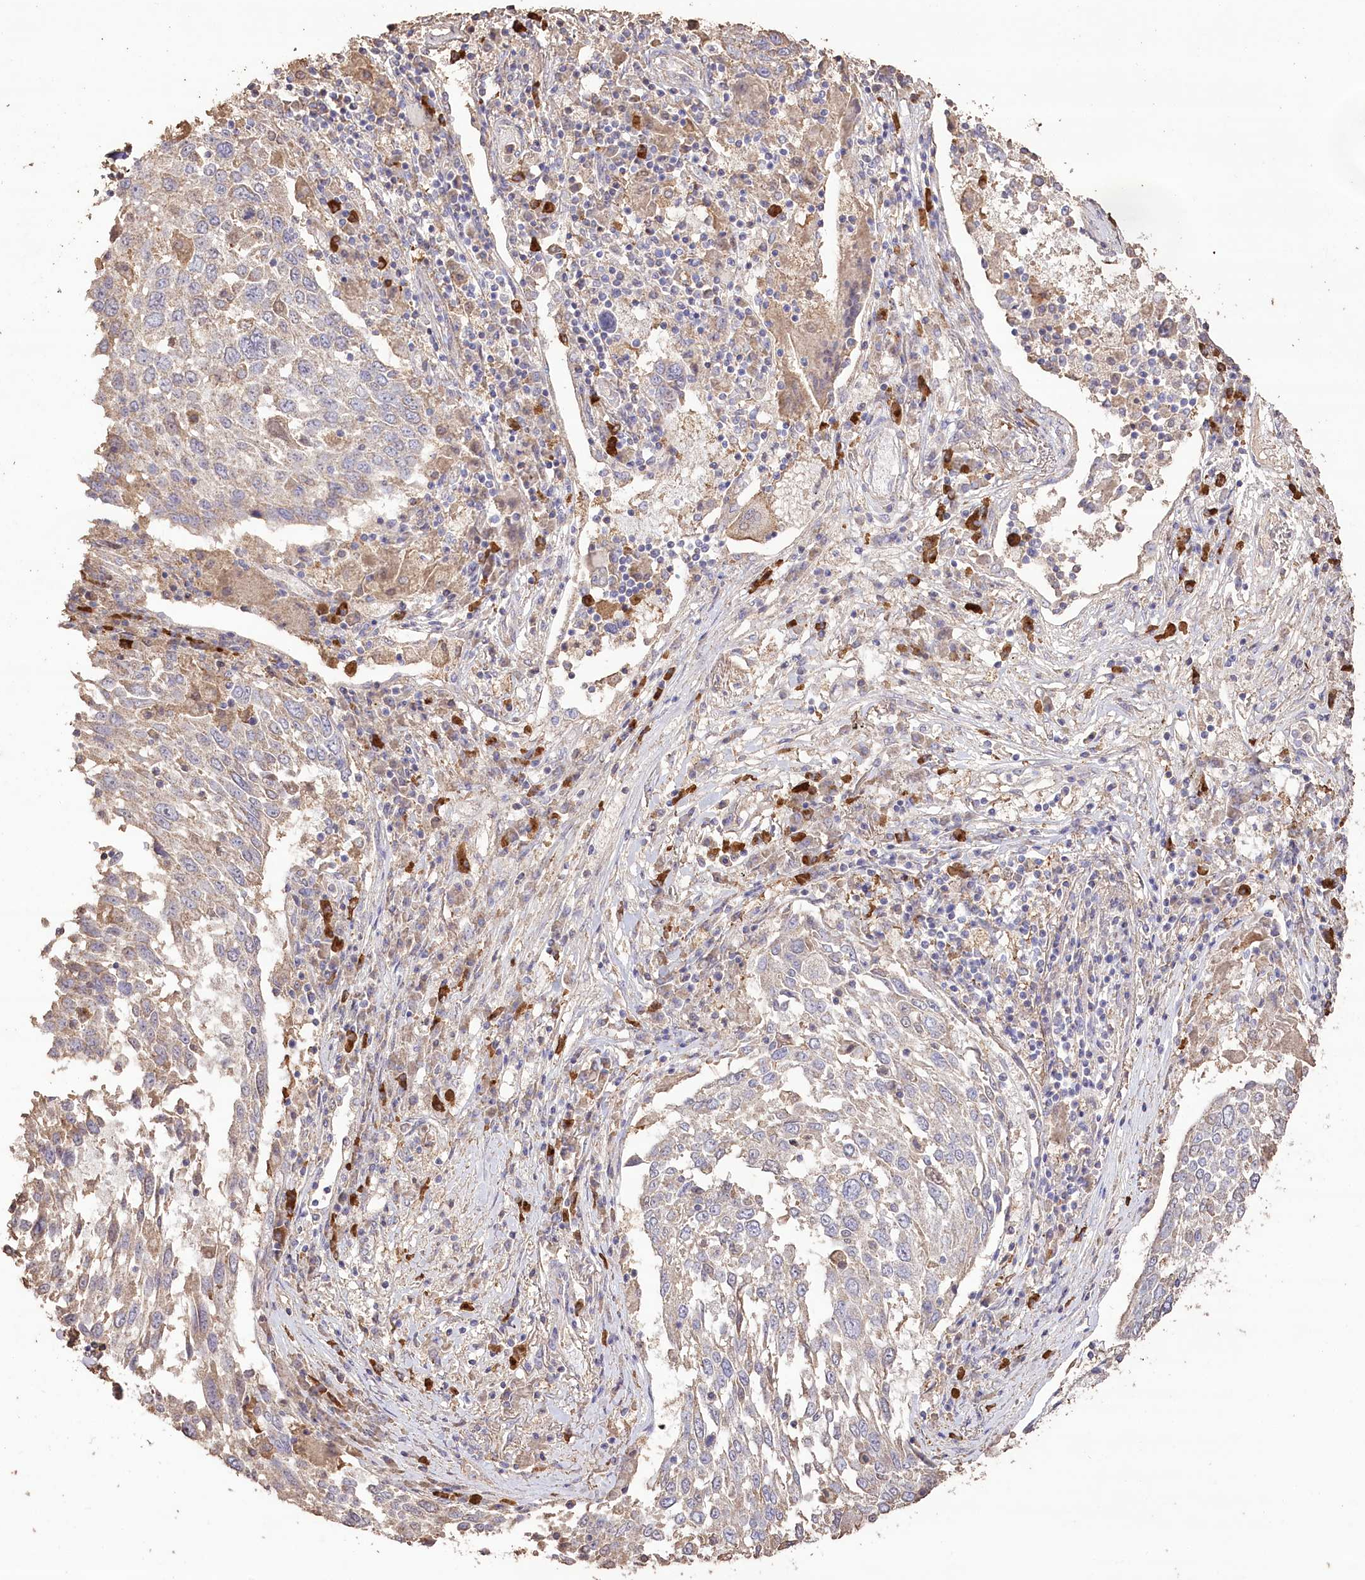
{"staining": {"intensity": "weak", "quantity": "<25%", "location": "cytoplasmic/membranous"}, "tissue": "lung cancer", "cell_type": "Tumor cells", "image_type": "cancer", "snomed": [{"axis": "morphology", "description": "Squamous cell carcinoma, NOS"}, {"axis": "topography", "description": "Lung"}], "caption": "An IHC image of lung cancer (squamous cell carcinoma) is shown. There is no staining in tumor cells of lung cancer (squamous cell carcinoma).", "gene": "IREB2", "patient": {"sex": "male", "age": 65}}